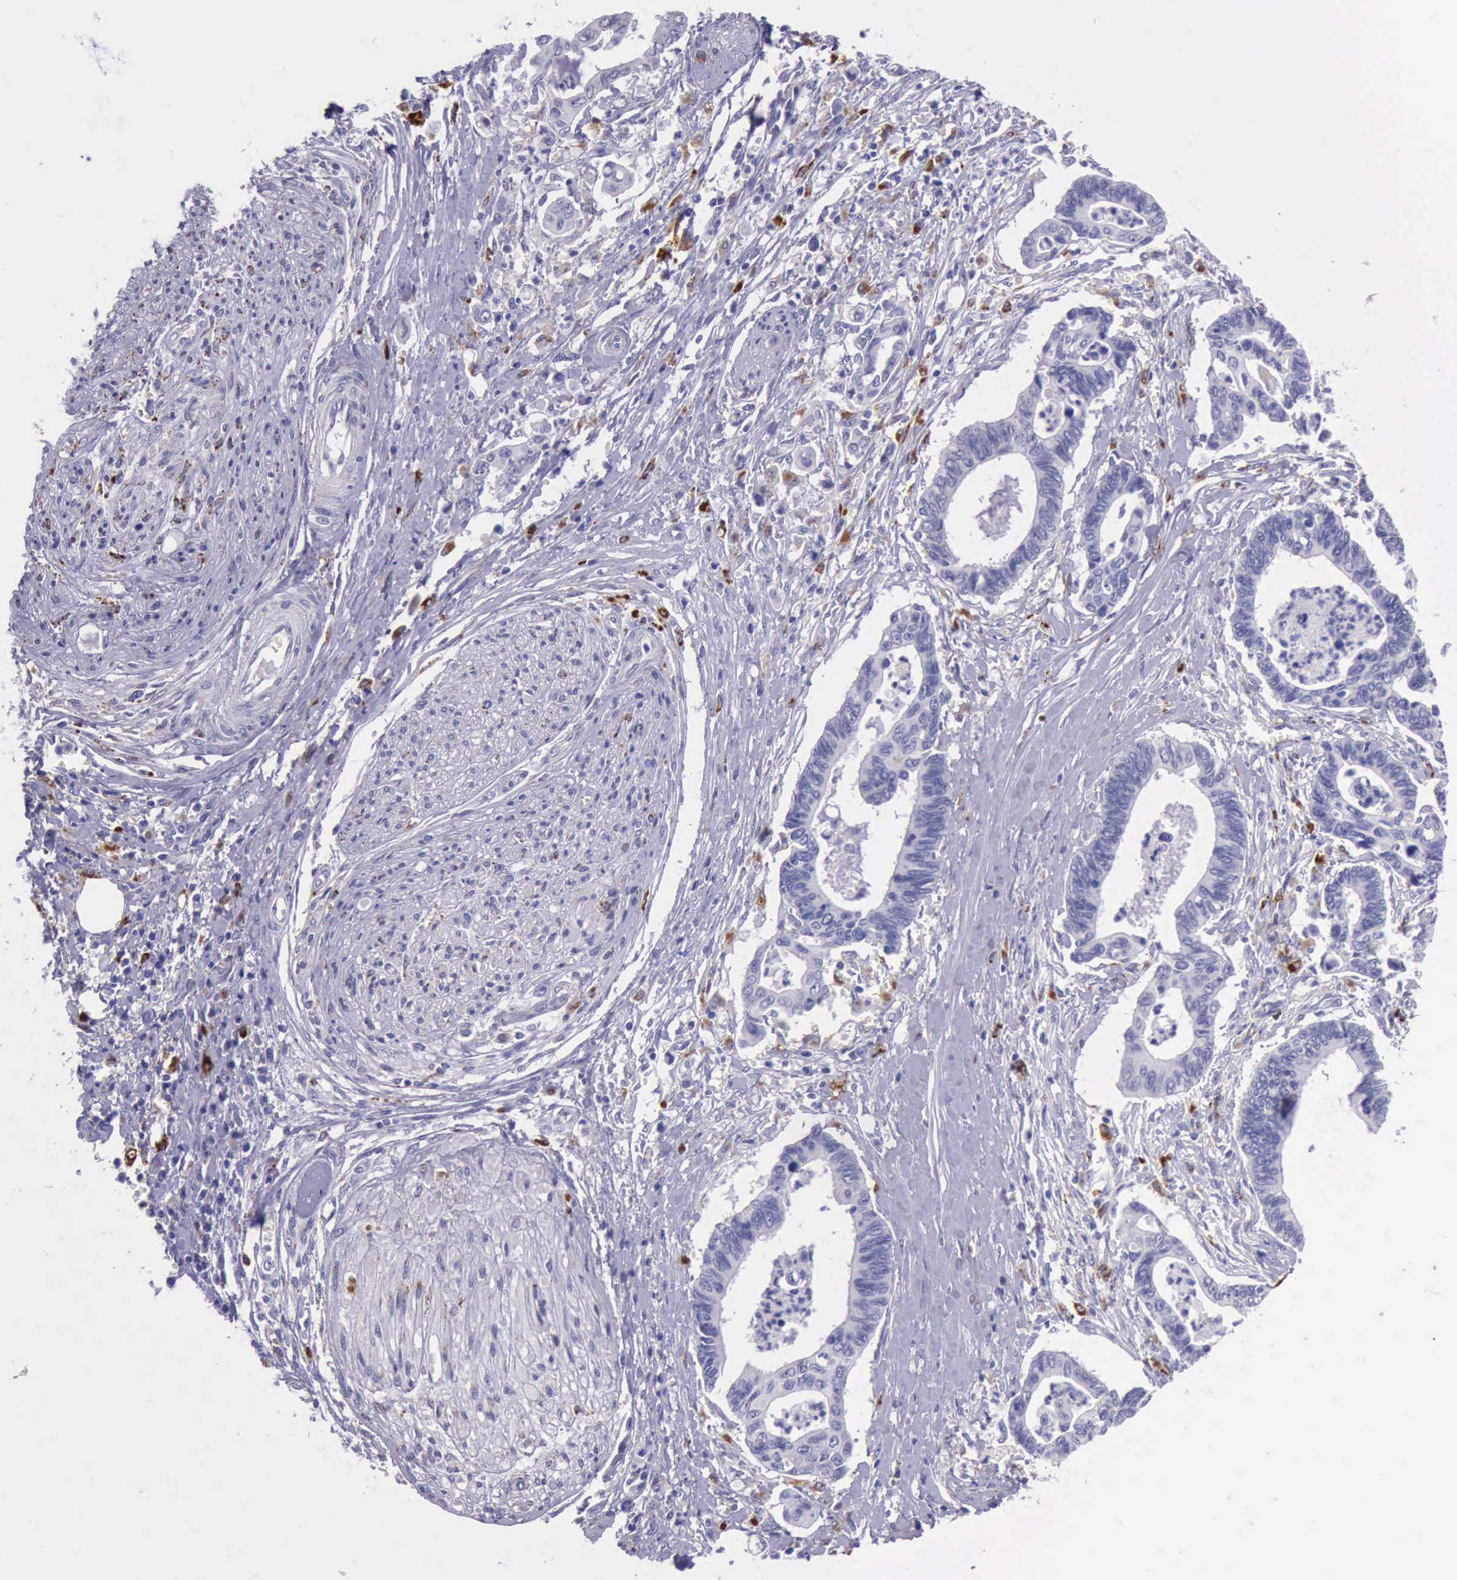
{"staining": {"intensity": "negative", "quantity": "none", "location": "none"}, "tissue": "pancreatic cancer", "cell_type": "Tumor cells", "image_type": "cancer", "snomed": [{"axis": "morphology", "description": "Adenocarcinoma, NOS"}, {"axis": "topography", "description": "Pancreas"}], "caption": "This is a micrograph of IHC staining of pancreatic adenocarcinoma, which shows no positivity in tumor cells. The staining is performed using DAB brown chromogen with nuclei counter-stained in using hematoxylin.", "gene": "GLA", "patient": {"sex": "female", "age": 70}}